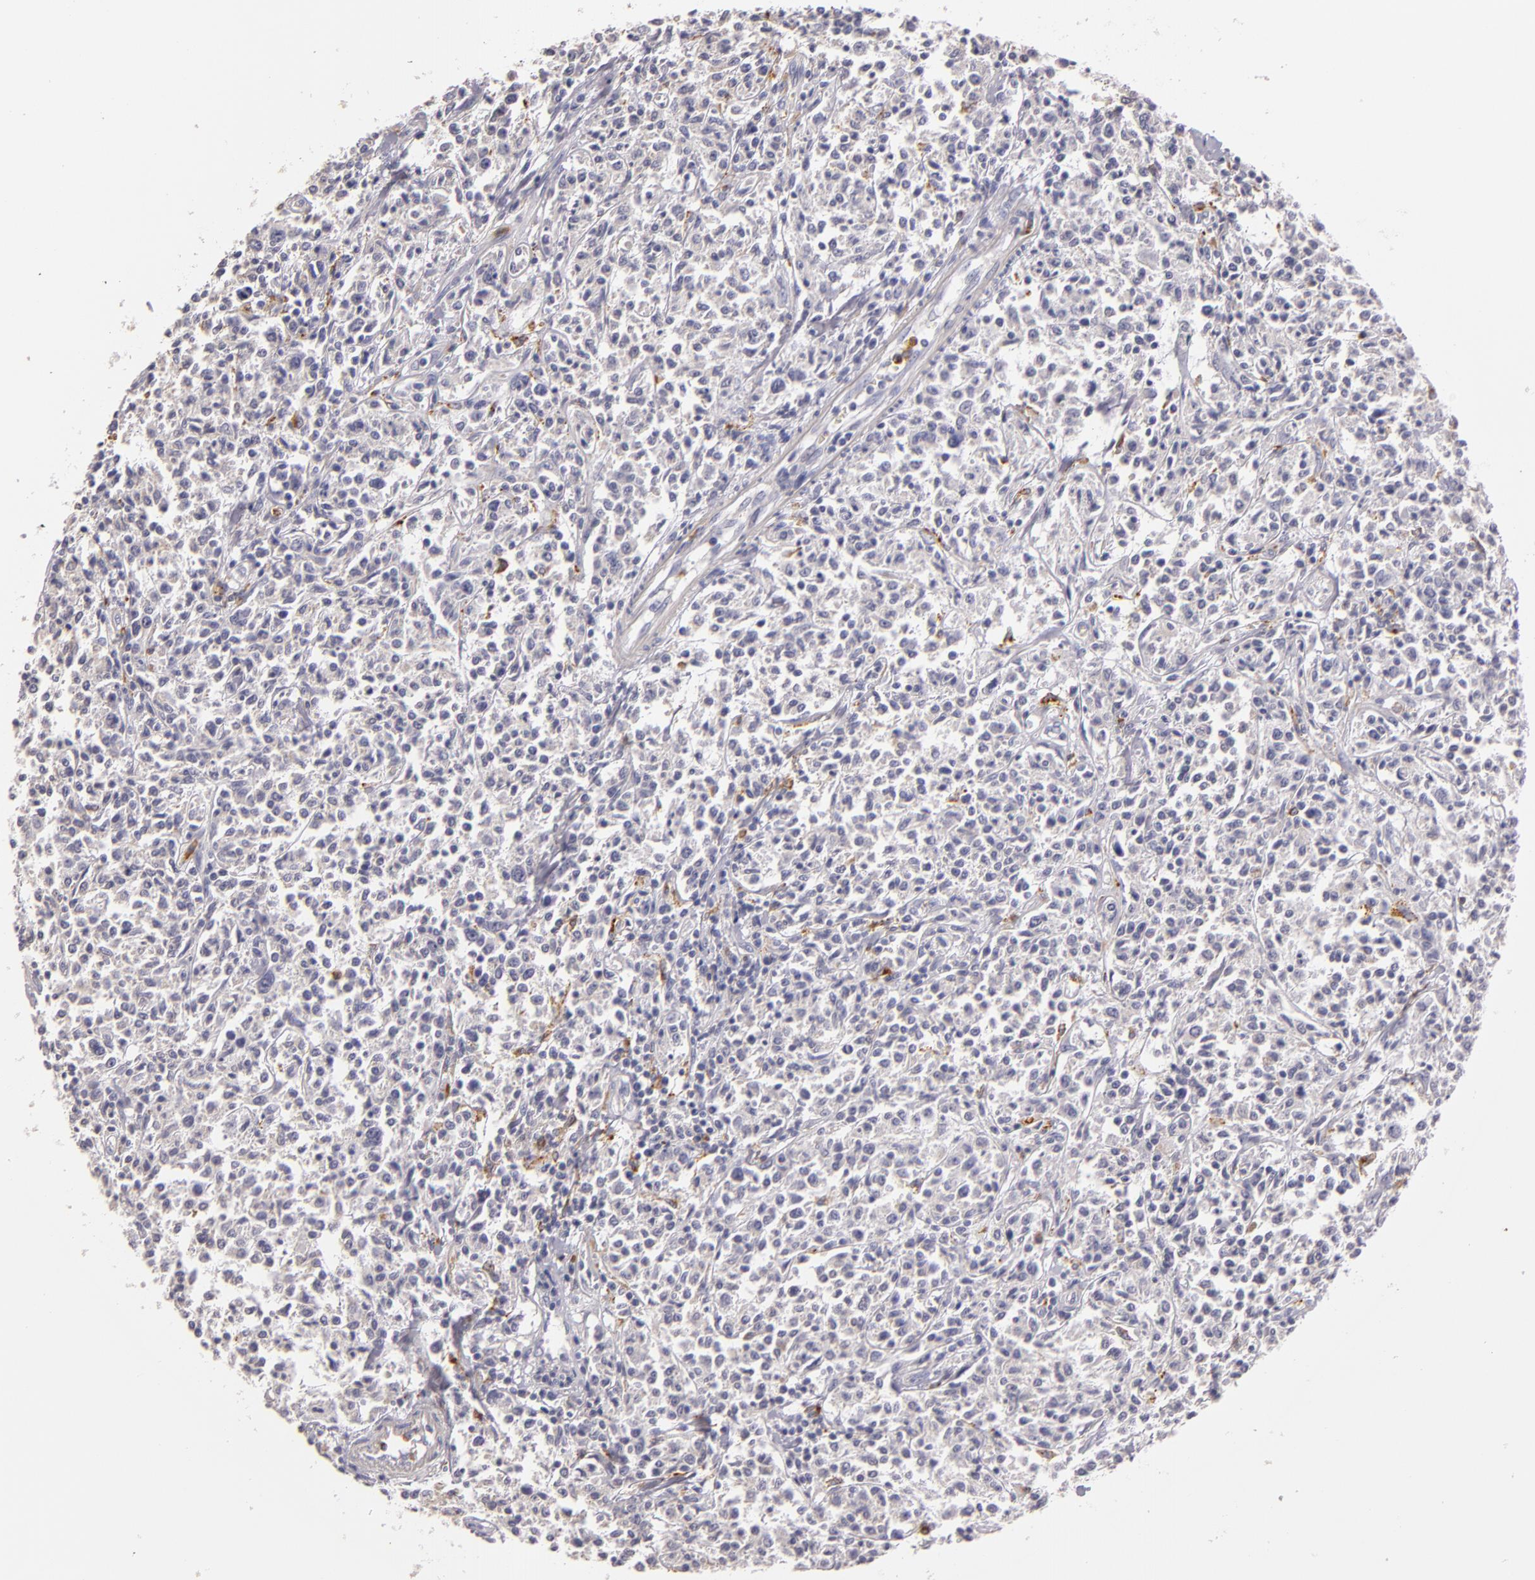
{"staining": {"intensity": "negative", "quantity": "none", "location": "none"}, "tissue": "lymphoma", "cell_type": "Tumor cells", "image_type": "cancer", "snomed": [{"axis": "morphology", "description": "Malignant lymphoma, non-Hodgkin's type, Low grade"}, {"axis": "topography", "description": "Small intestine"}], "caption": "Micrograph shows no protein positivity in tumor cells of lymphoma tissue.", "gene": "TLR8", "patient": {"sex": "female", "age": 59}}